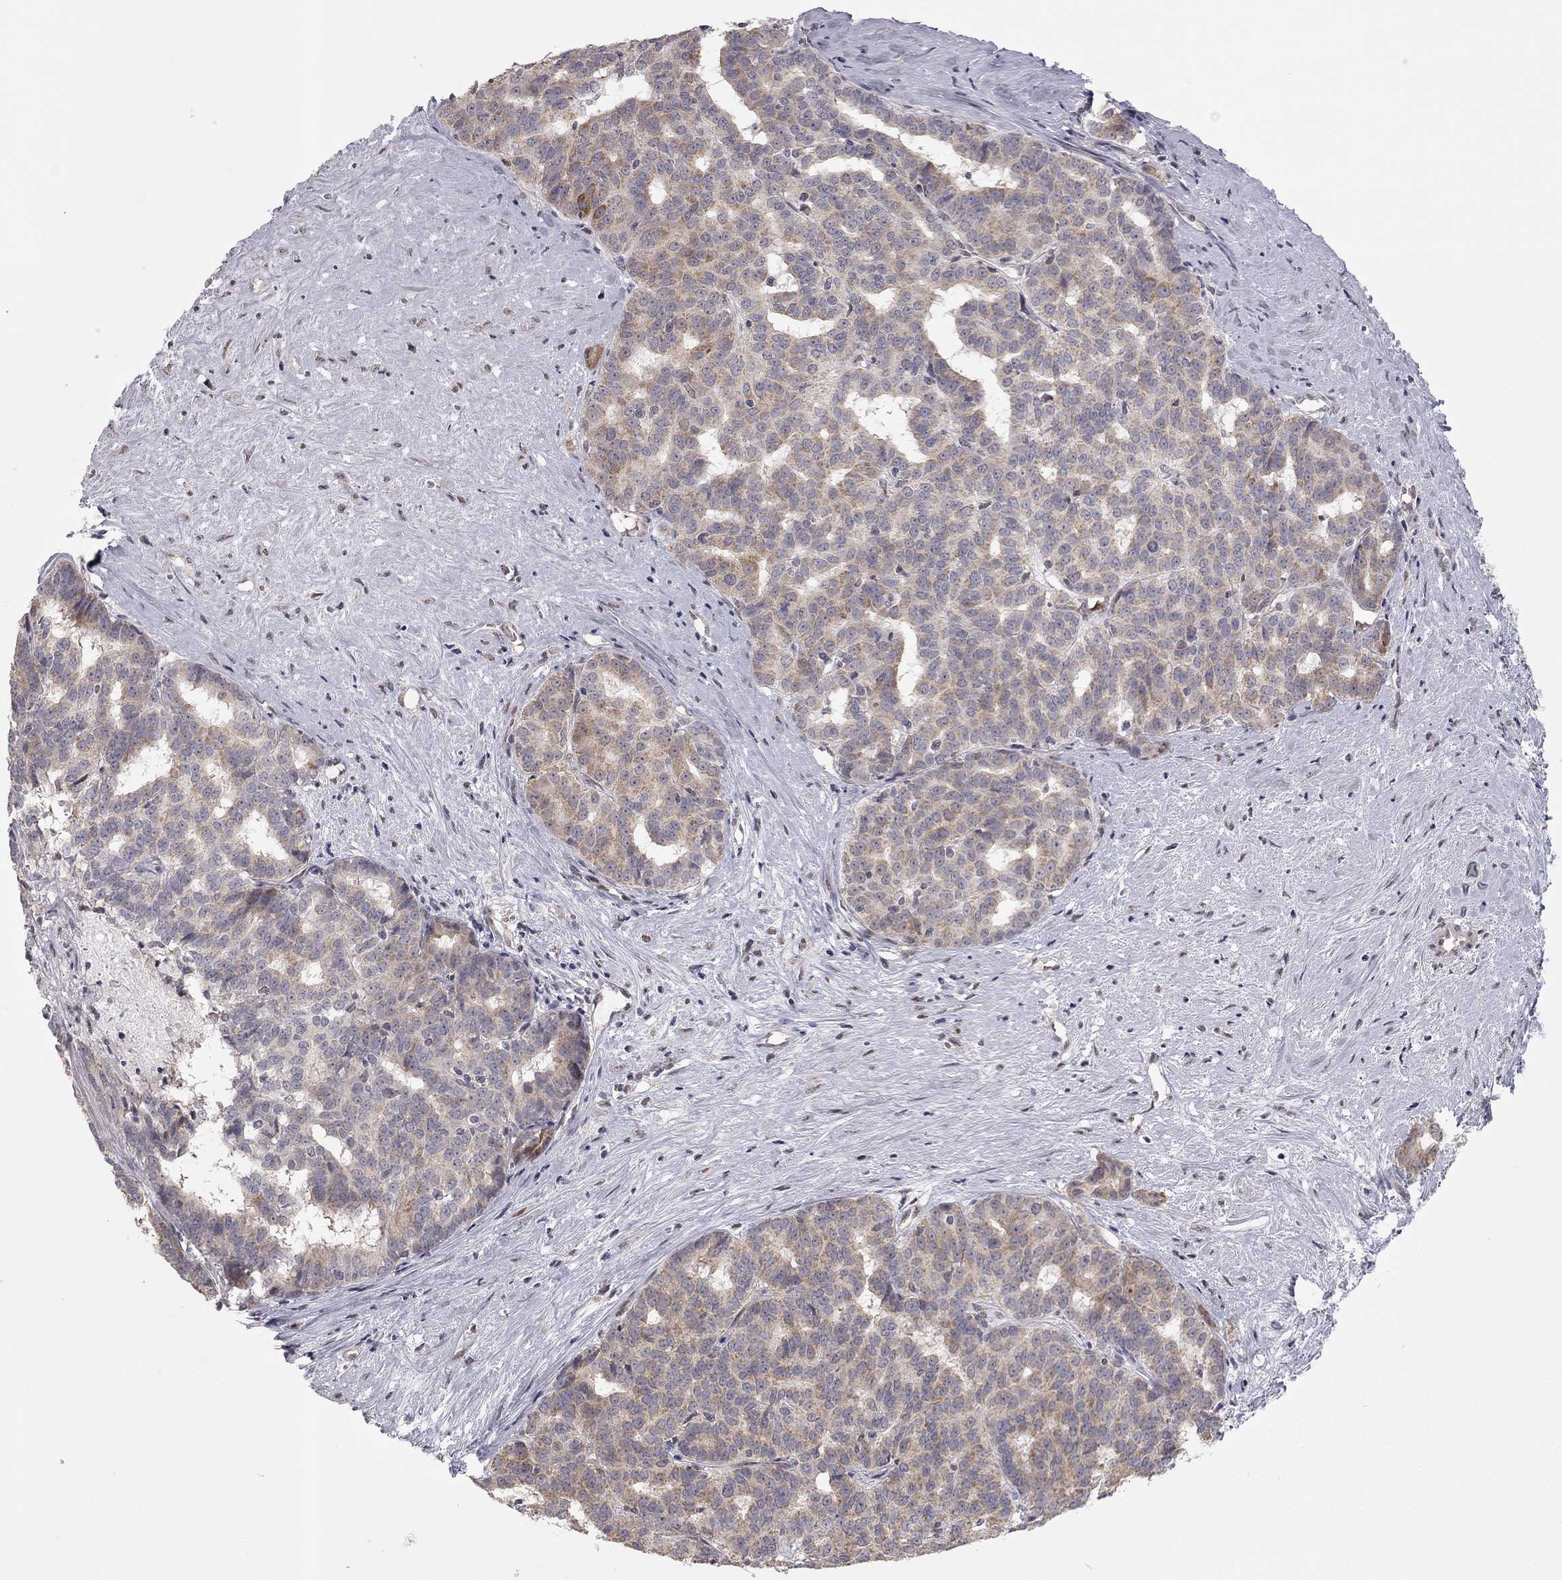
{"staining": {"intensity": "moderate", "quantity": ">75%", "location": "cytoplasmic/membranous"}, "tissue": "liver cancer", "cell_type": "Tumor cells", "image_type": "cancer", "snomed": [{"axis": "morphology", "description": "Cholangiocarcinoma"}, {"axis": "topography", "description": "Liver"}], "caption": "Cholangiocarcinoma (liver) tissue demonstrates moderate cytoplasmic/membranous expression in about >75% of tumor cells", "gene": "MC3R", "patient": {"sex": "female", "age": 47}}